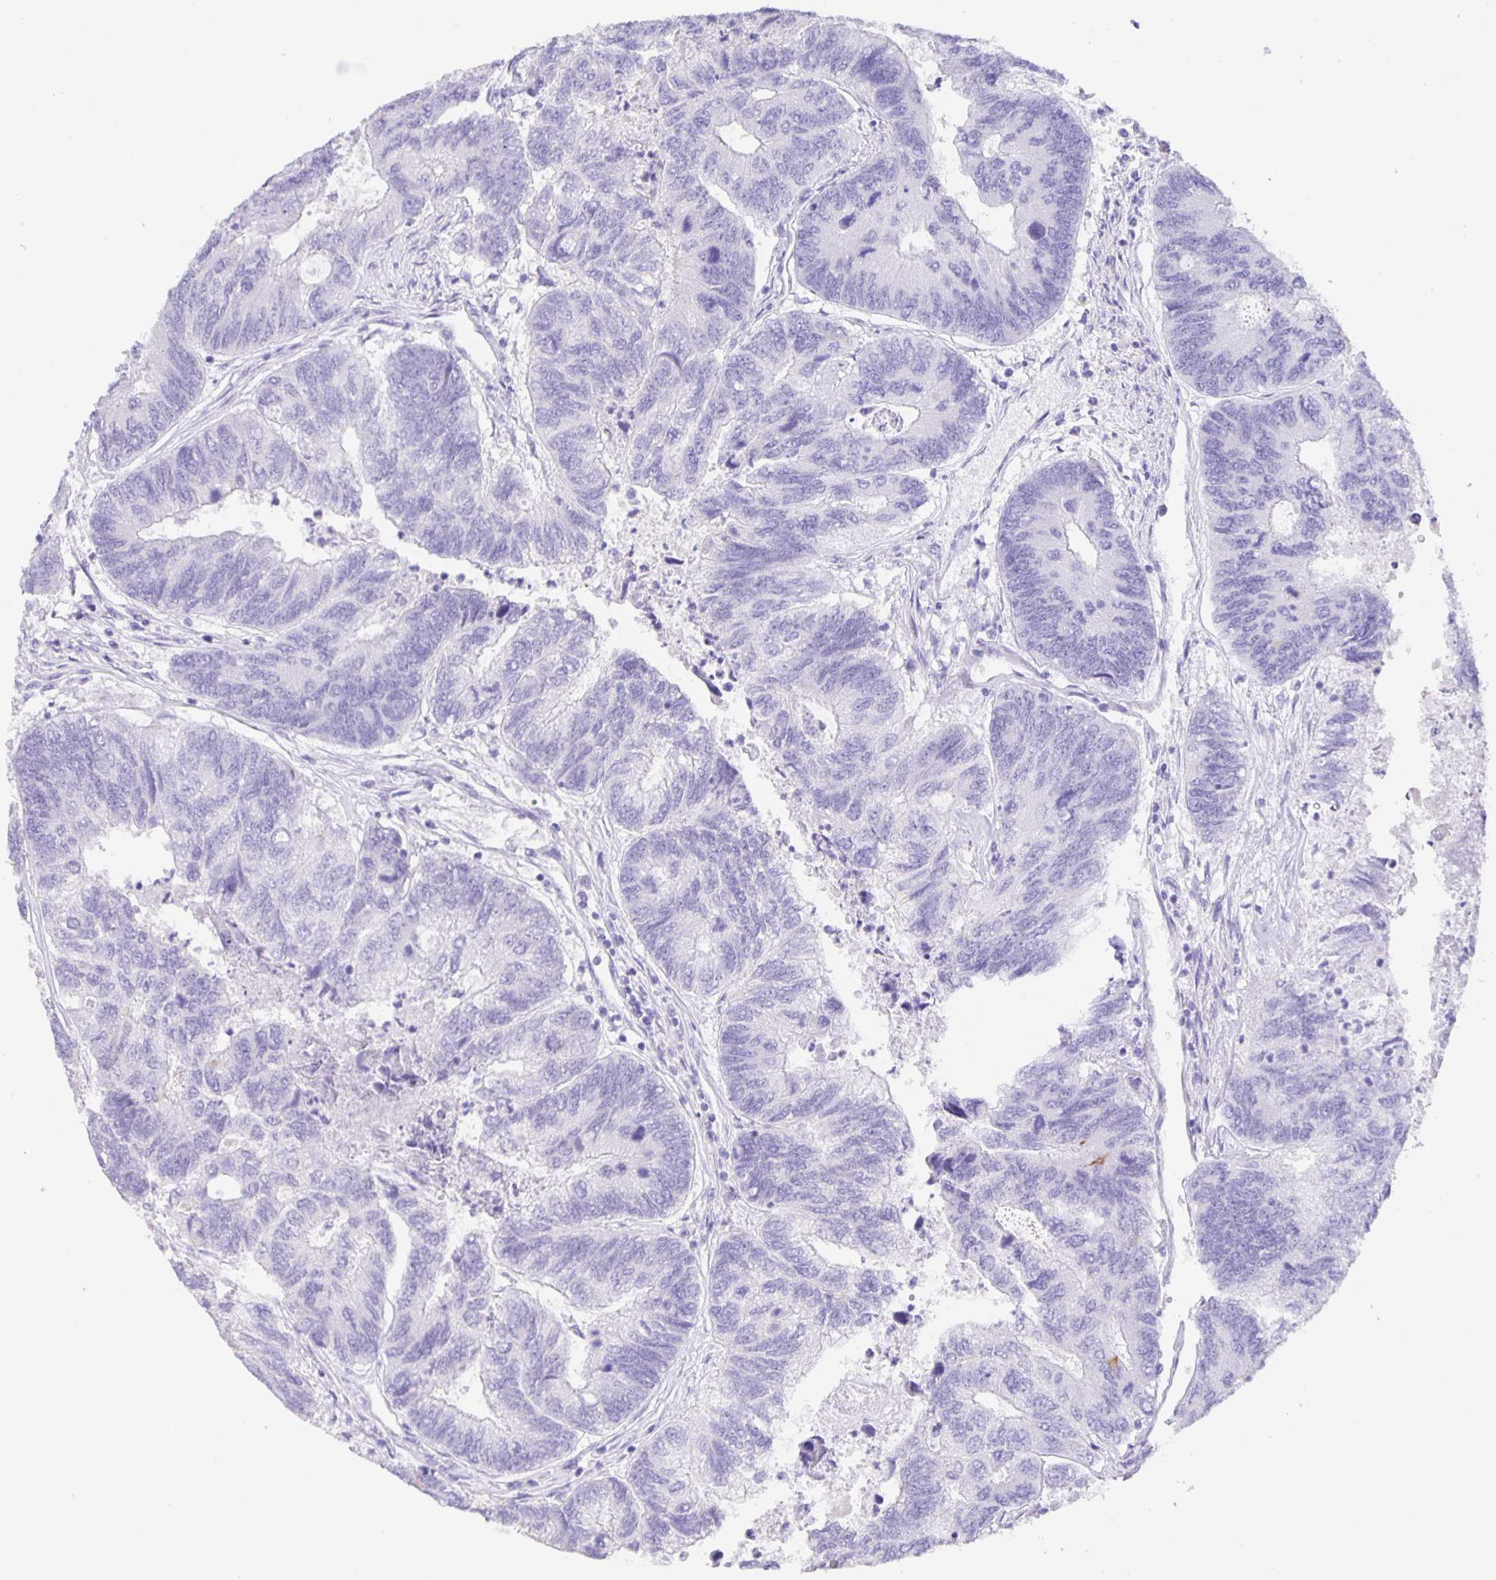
{"staining": {"intensity": "negative", "quantity": "none", "location": "none"}, "tissue": "colorectal cancer", "cell_type": "Tumor cells", "image_type": "cancer", "snomed": [{"axis": "morphology", "description": "Adenocarcinoma, NOS"}, {"axis": "topography", "description": "Colon"}], "caption": "Histopathology image shows no protein expression in tumor cells of colorectal adenocarcinoma tissue.", "gene": "GUCA2A", "patient": {"sex": "female", "age": 67}}